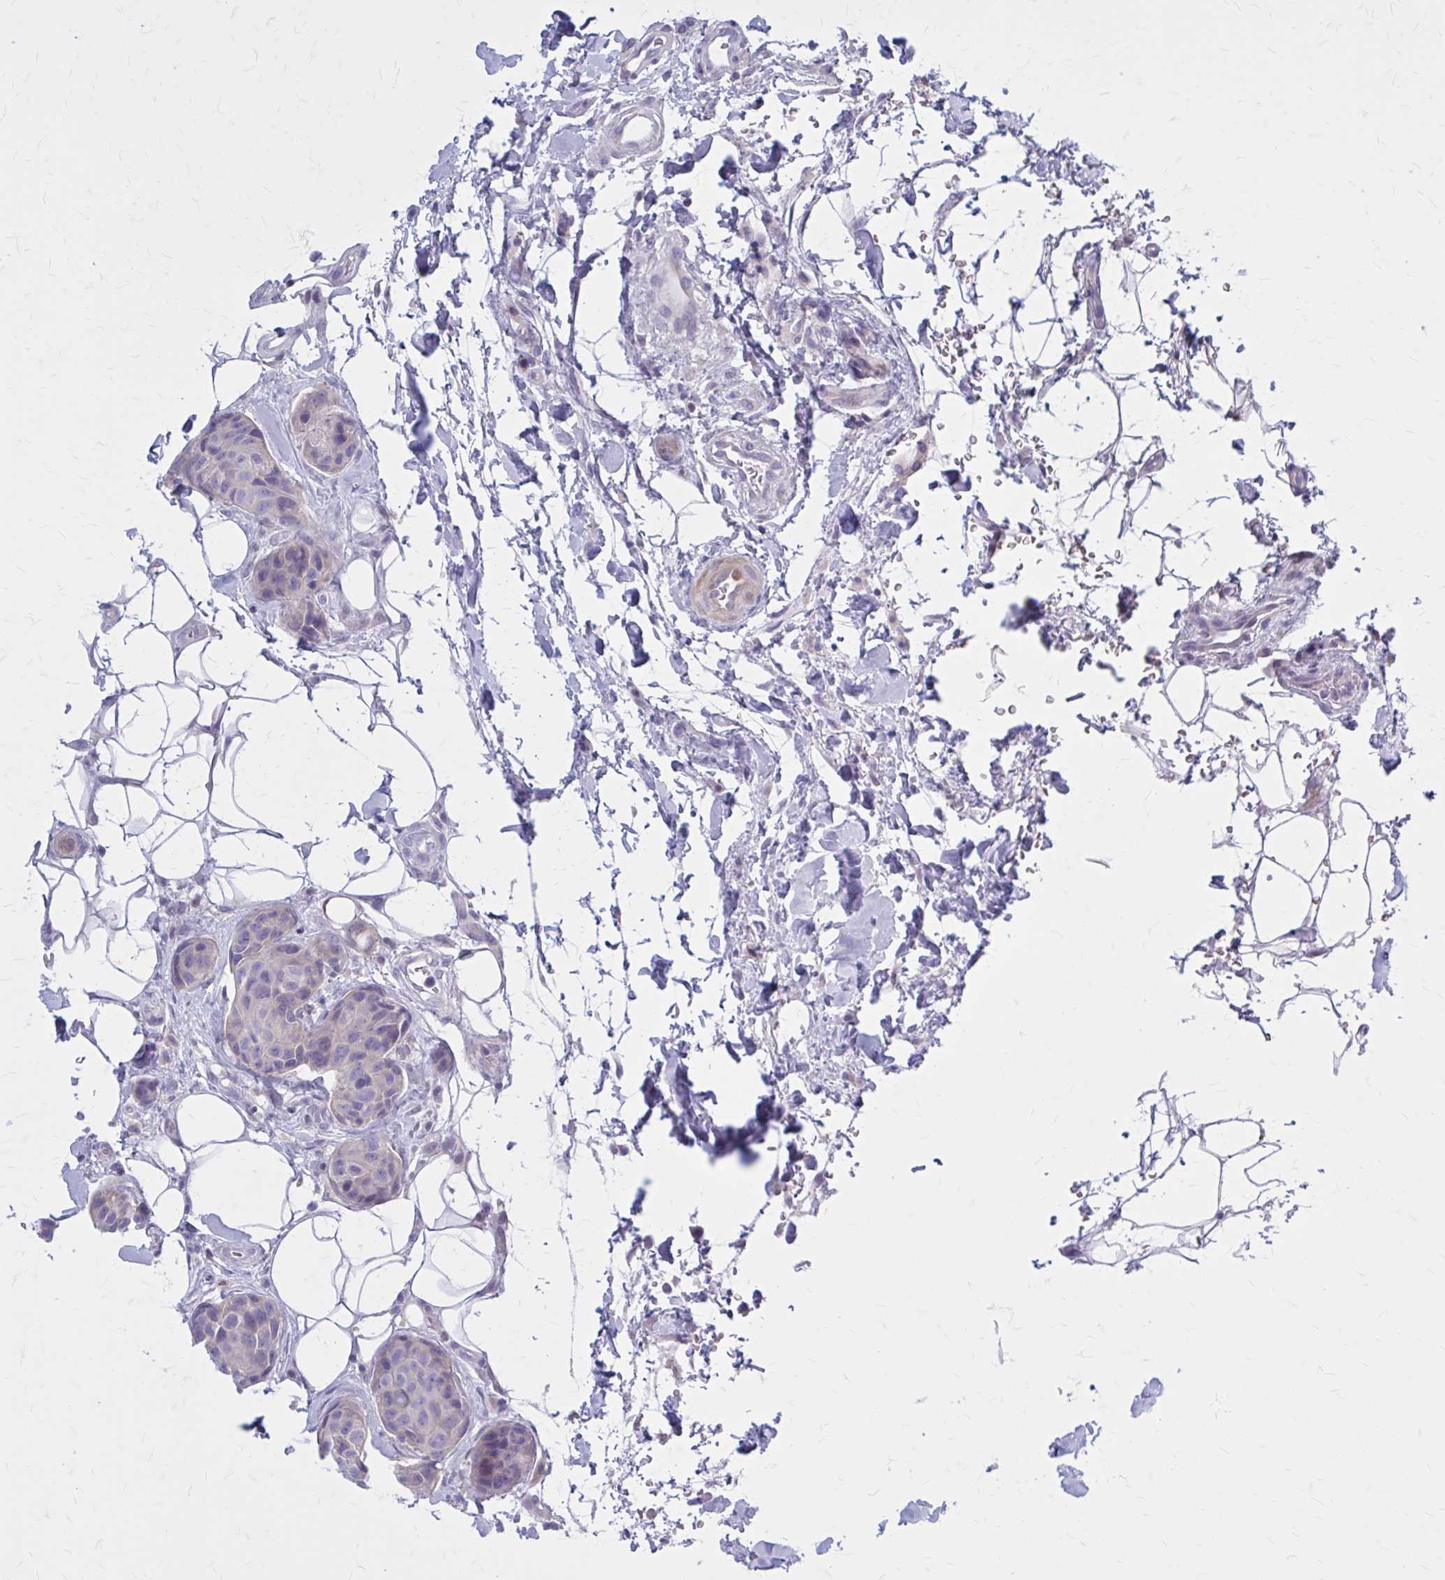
{"staining": {"intensity": "negative", "quantity": "none", "location": "none"}, "tissue": "breast cancer", "cell_type": "Tumor cells", "image_type": "cancer", "snomed": [{"axis": "morphology", "description": "Duct carcinoma"}, {"axis": "topography", "description": "Breast"}, {"axis": "topography", "description": "Lymph node"}], "caption": "Protein analysis of infiltrating ductal carcinoma (breast) displays no significant positivity in tumor cells.", "gene": "PITPNM1", "patient": {"sex": "female", "age": 80}}